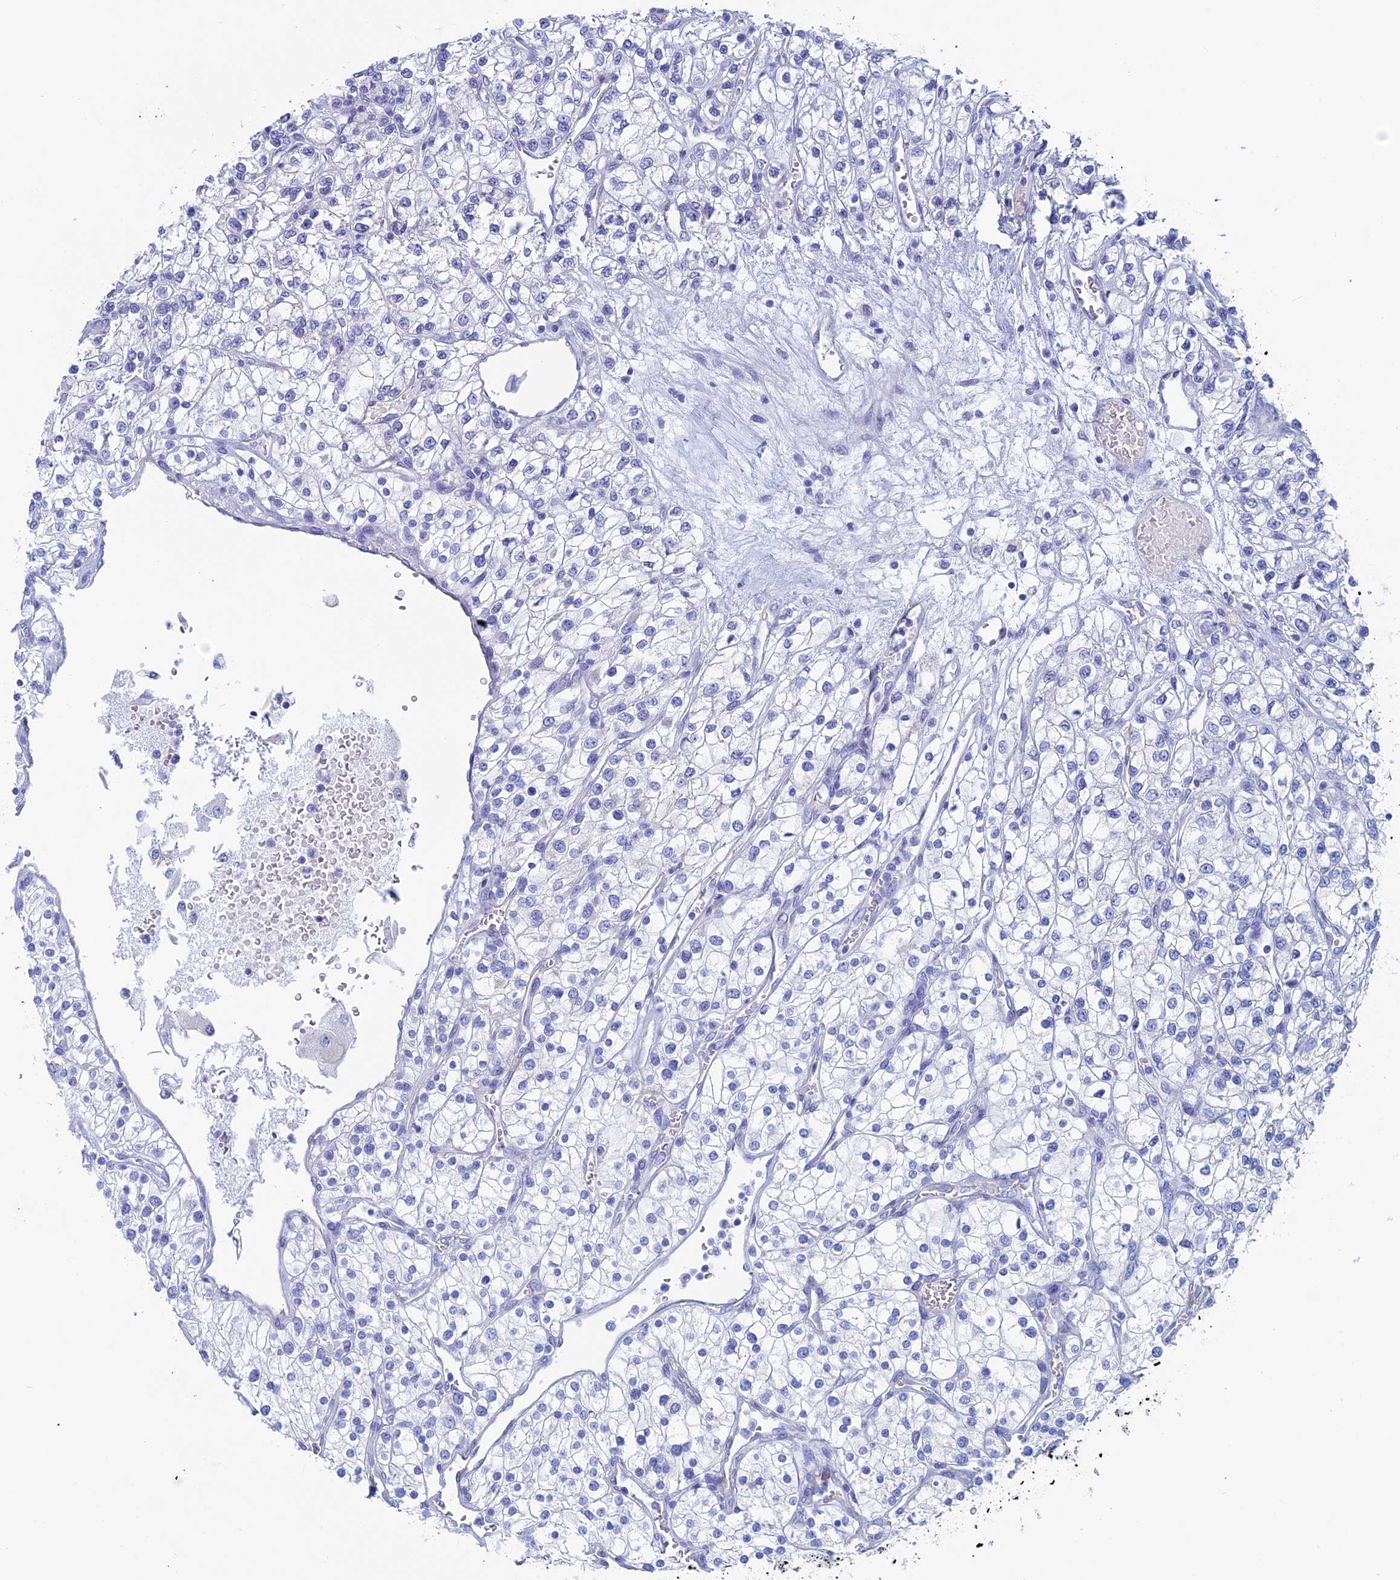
{"staining": {"intensity": "negative", "quantity": "none", "location": "none"}, "tissue": "renal cancer", "cell_type": "Tumor cells", "image_type": "cancer", "snomed": [{"axis": "morphology", "description": "Adenocarcinoma, NOS"}, {"axis": "topography", "description": "Kidney"}], "caption": "High magnification brightfield microscopy of renal cancer (adenocarcinoma) stained with DAB (3,3'-diaminobenzidine) (brown) and counterstained with hematoxylin (blue): tumor cells show no significant positivity.", "gene": "MAGEB6", "patient": {"sex": "male", "age": 80}}